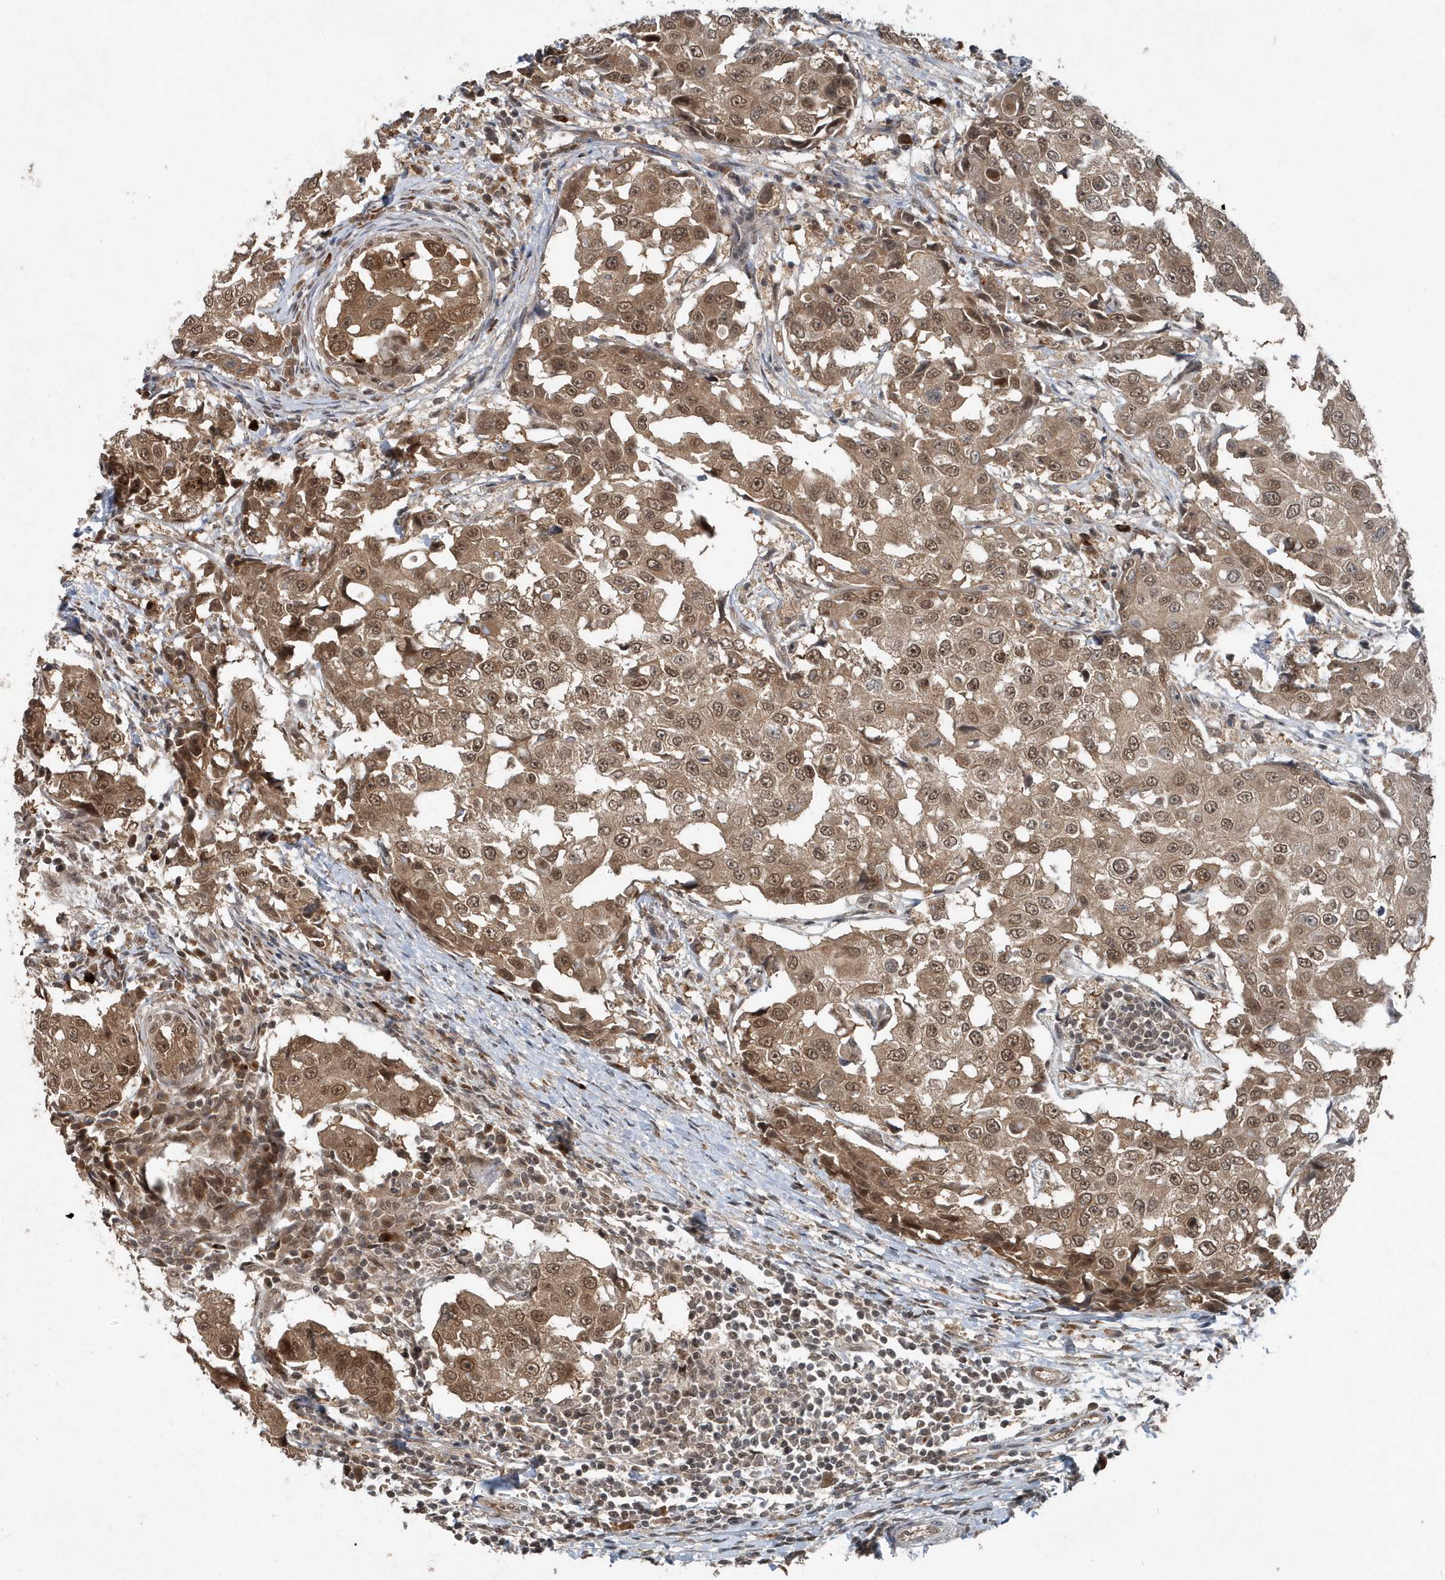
{"staining": {"intensity": "moderate", "quantity": ">75%", "location": "cytoplasmic/membranous,nuclear"}, "tissue": "breast cancer", "cell_type": "Tumor cells", "image_type": "cancer", "snomed": [{"axis": "morphology", "description": "Duct carcinoma"}, {"axis": "topography", "description": "Breast"}], "caption": "Immunohistochemistry staining of breast cancer, which displays medium levels of moderate cytoplasmic/membranous and nuclear staining in approximately >75% of tumor cells indicating moderate cytoplasmic/membranous and nuclear protein positivity. The staining was performed using DAB (brown) for protein detection and nuclei were counterstained in hematoxylin (blue).", "gene": "QTRT2", "patient": {"sex": "female", "age": 27}}